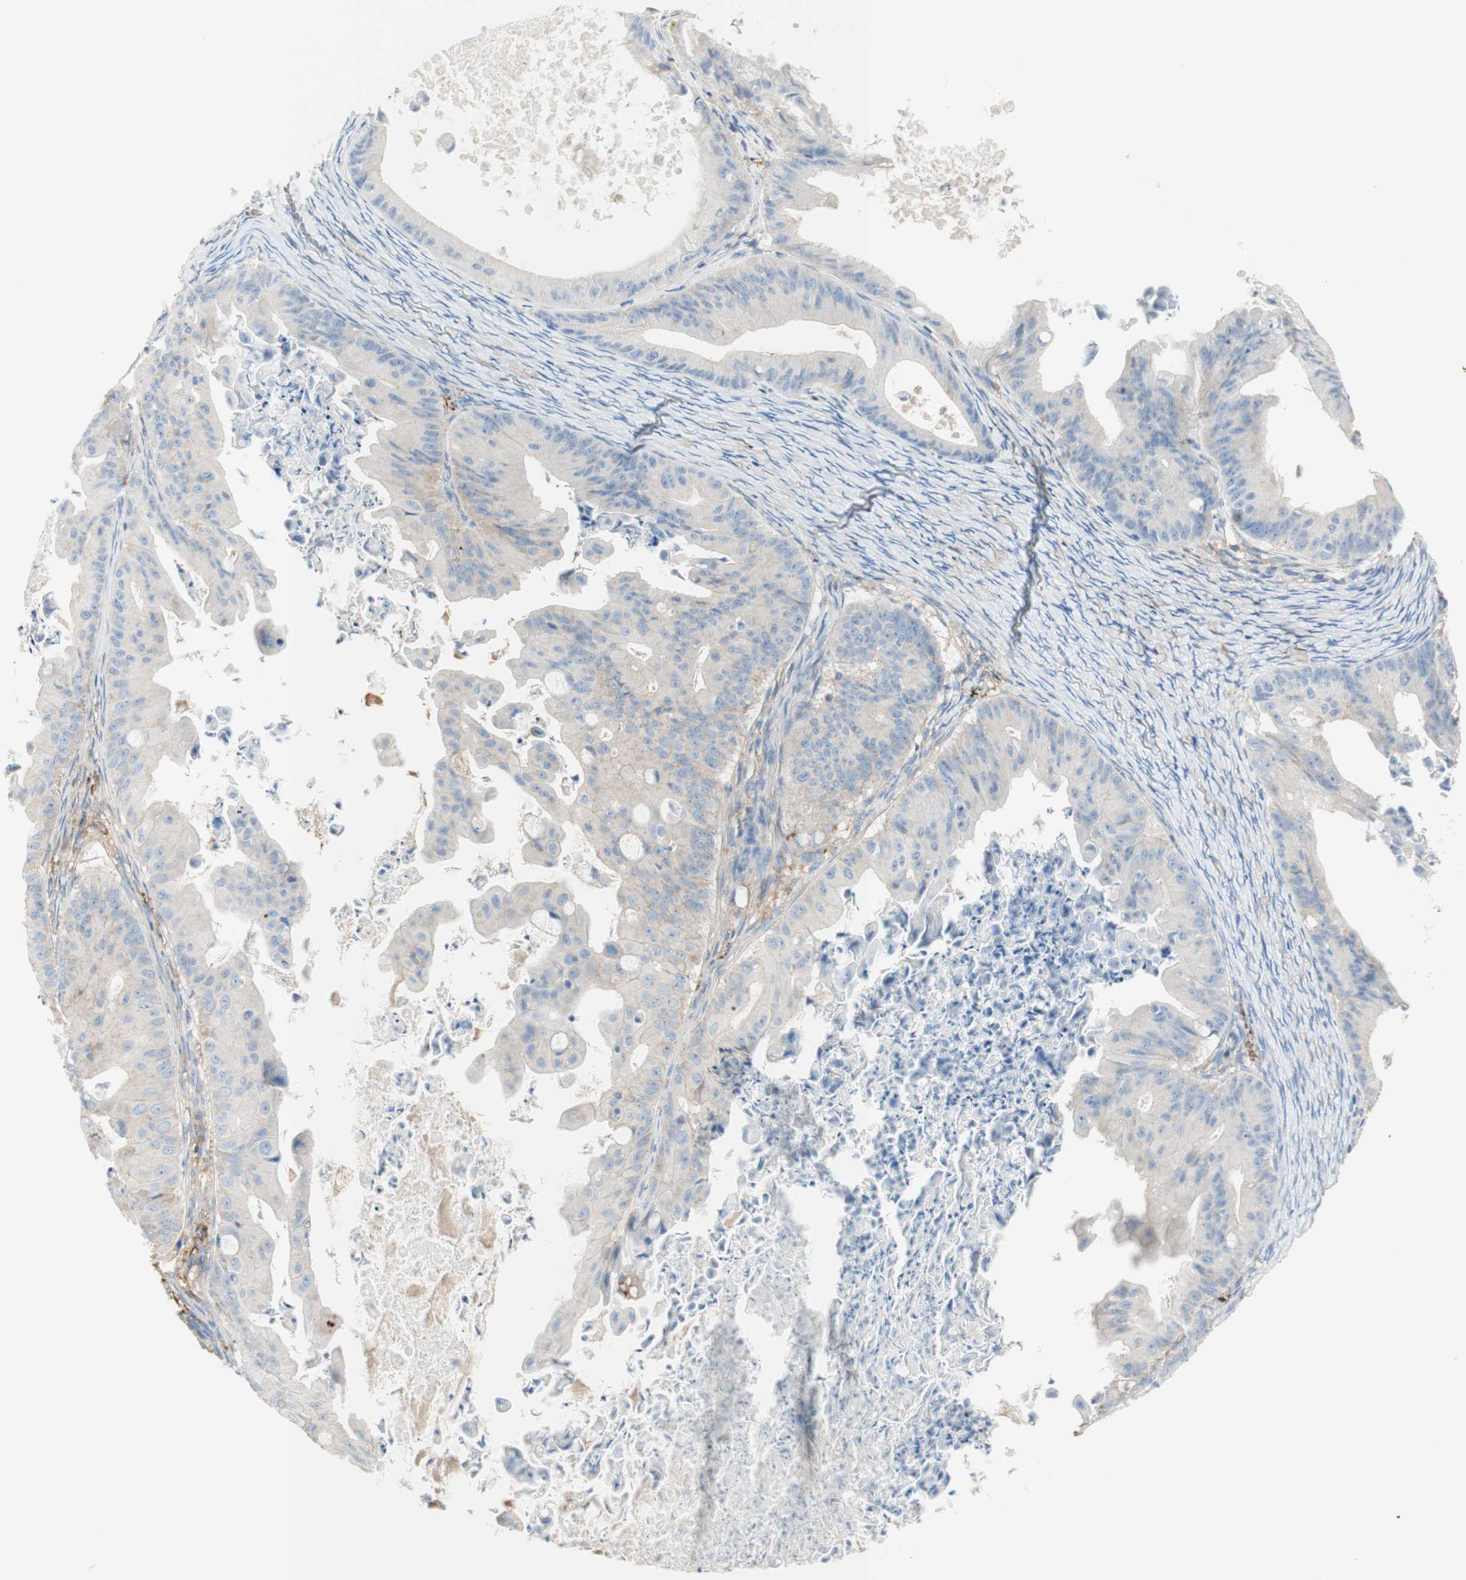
{"staining": {"intensity": "negative", "quantity": "none", "location": "none"}, "tissue": "ovarian cancer", "cell_type": "Tumor cells", "image_type": "cancer", "snomed": [{"axis": "morphology", "description": "Cystadenocarcinoma, mucinous, NOS"}, {"axis": "topography", "description": "Ovary"}], "caption": "An IHC micrograph of ovarian mucinous cystadenocarcinoma is shown. There is no staining in tumor cells of ovarian mucinous cystadenocarcinoma.", "gene": "KNG1", "patient": {"sex": "female", "age": 37}}